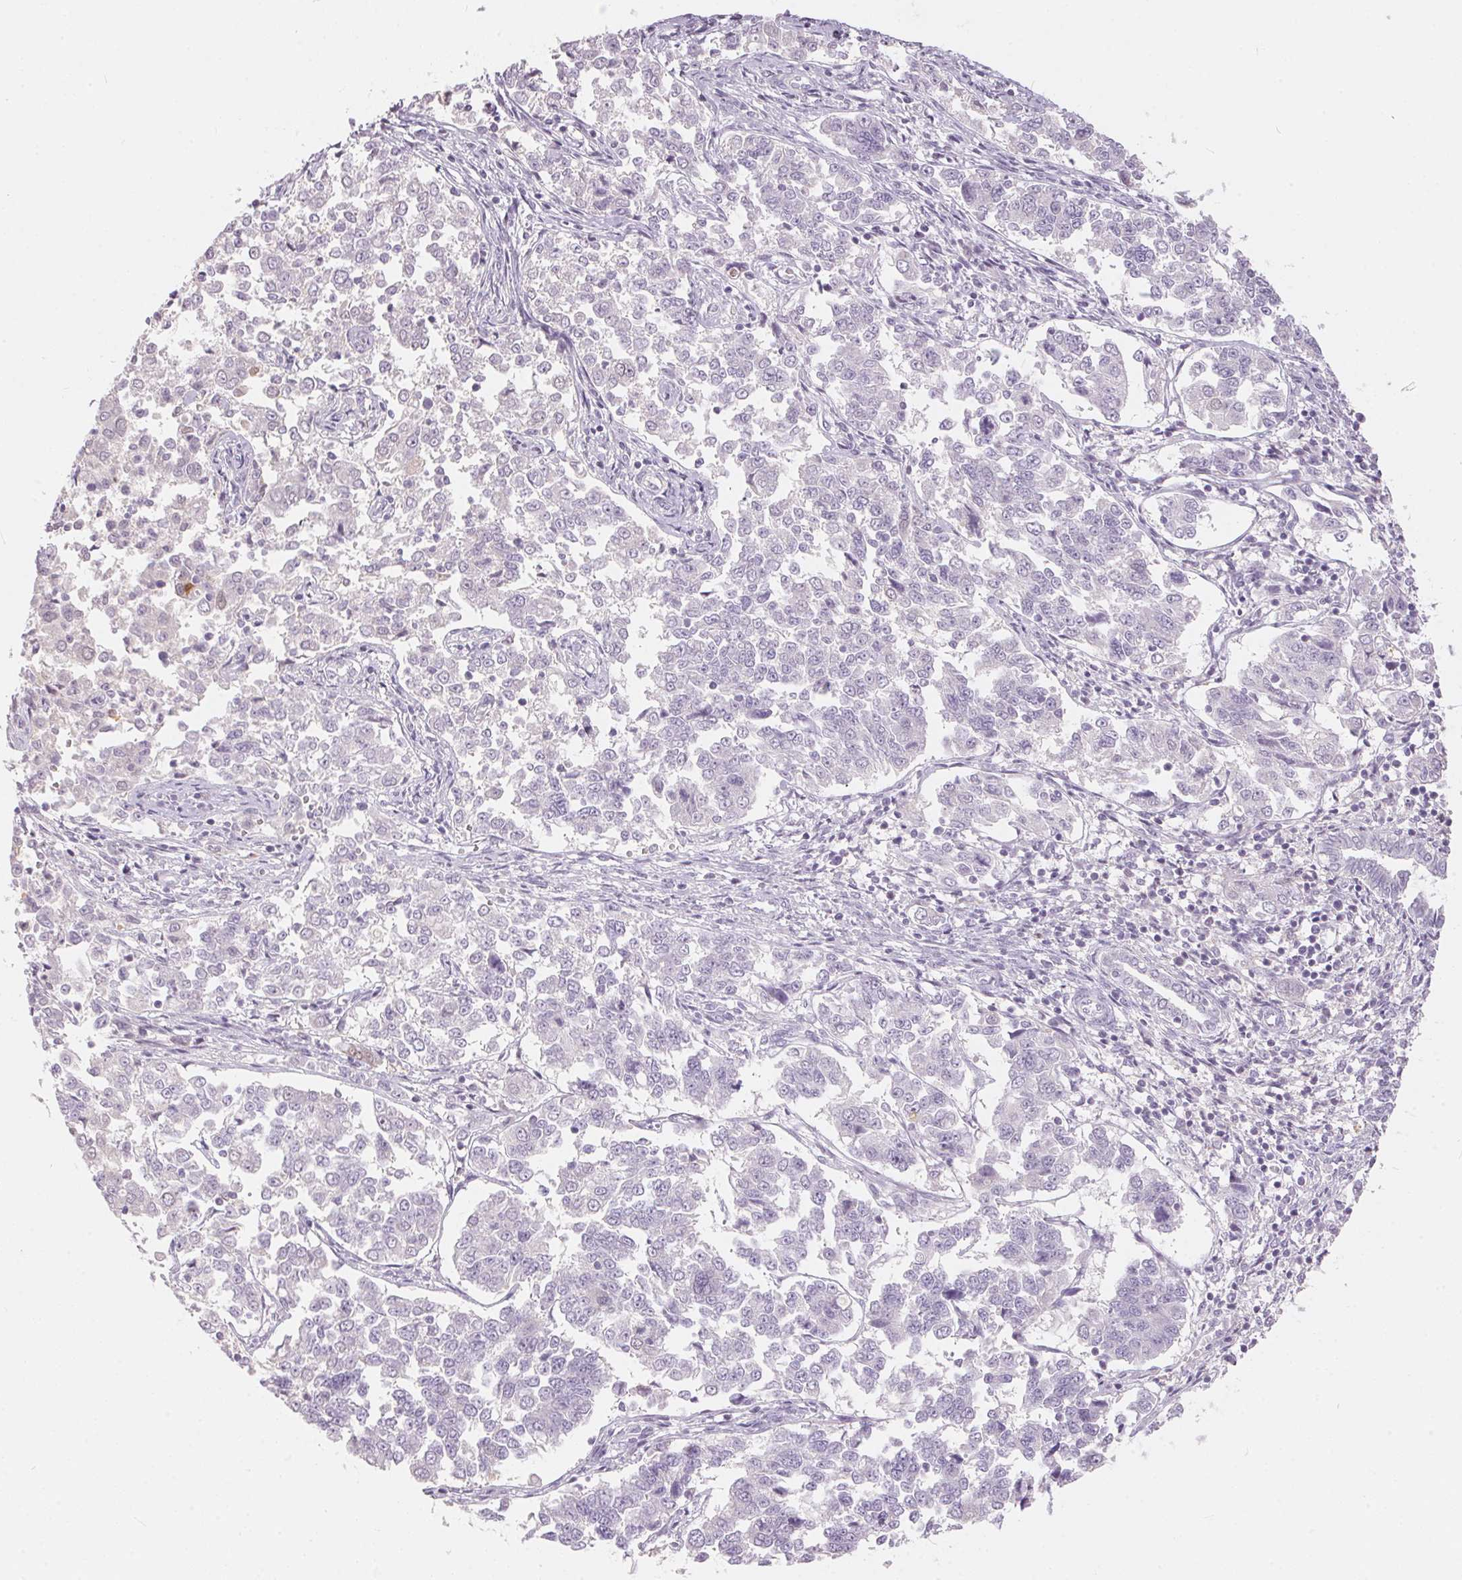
{"staining": {"intensity": "negative", "quantity": "none", "location": "none"}, "tissue": "endometrial cancer", "cell_type": "Tumor cells", "image_type": "cancer", "snomed": [{"axis": "morphology", "description": "Adenocarcinoma, NOS"}, {"axis": "topography", "description": "Endometrium"}], "caption": "This is an immunohistochemistry image of human endometrial cancer (adenocarcinoma). There is no positivity in tumor cells.", "gene": "SERPINB1", "patient": {"sex": "female", "age": 43}}